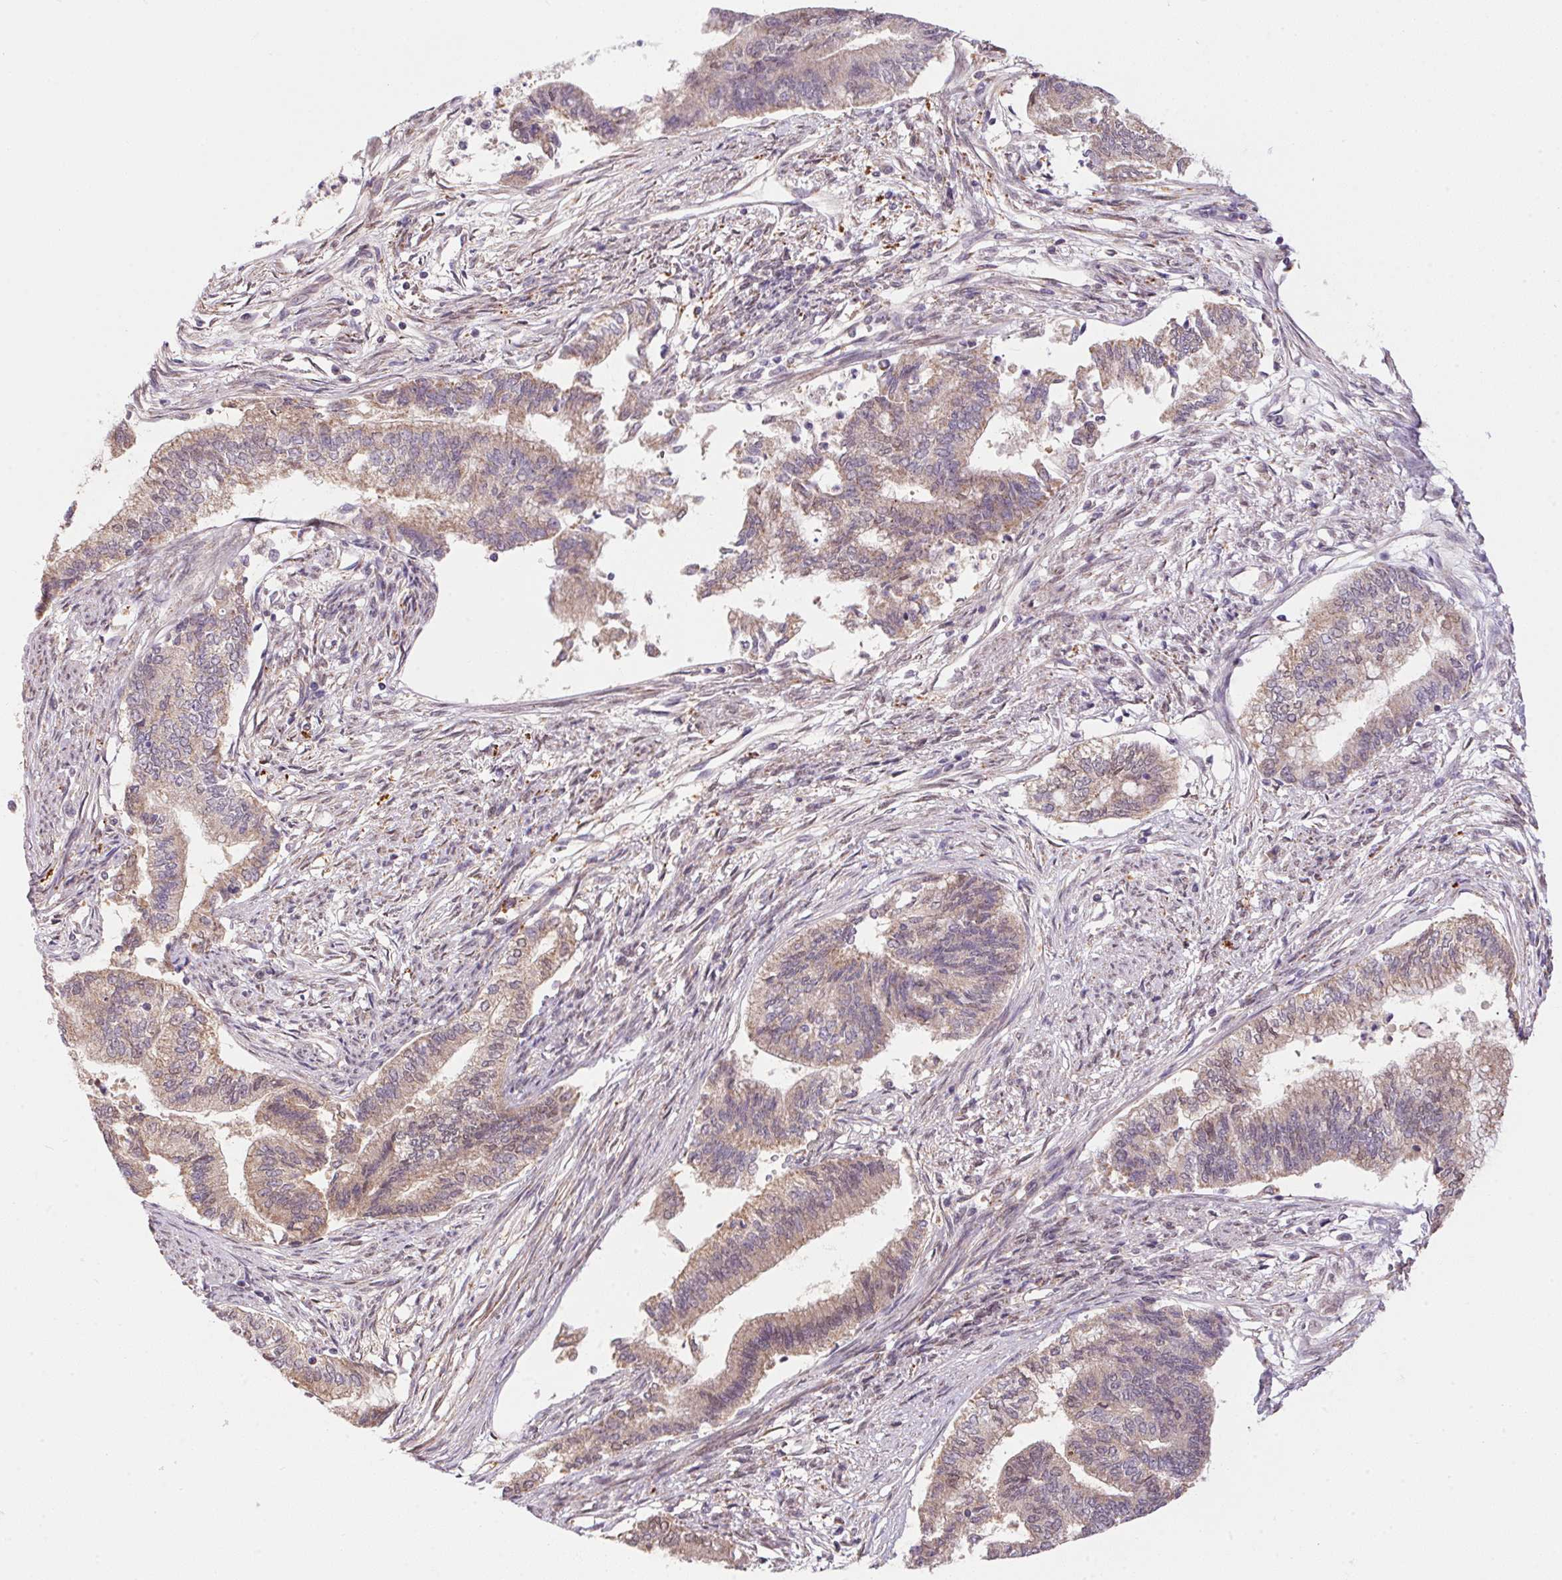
{"staining": {"intensity": "weak", "quantity": "25%-75%", "location": "cytoplasmic/membranous"}, "tissue": "endometrial cancer", "cell_type": "Tumor cells", "image_type": "cancer", "snomed": [{"axis": "morphology", "description": "Adenocarcinoma, NOS"}, {"axis": "topography", "description": "Endometrium"}], "caption": "Immunohistochemistry (DAB) staining of human endometrial cancer (adenocarcinoma) displays weak cytoplasmic/membranous protein expression in about 25%-75% of tumor cells.", "gene": "ADH5", "patient": {"sex": "female", "age": 65}}